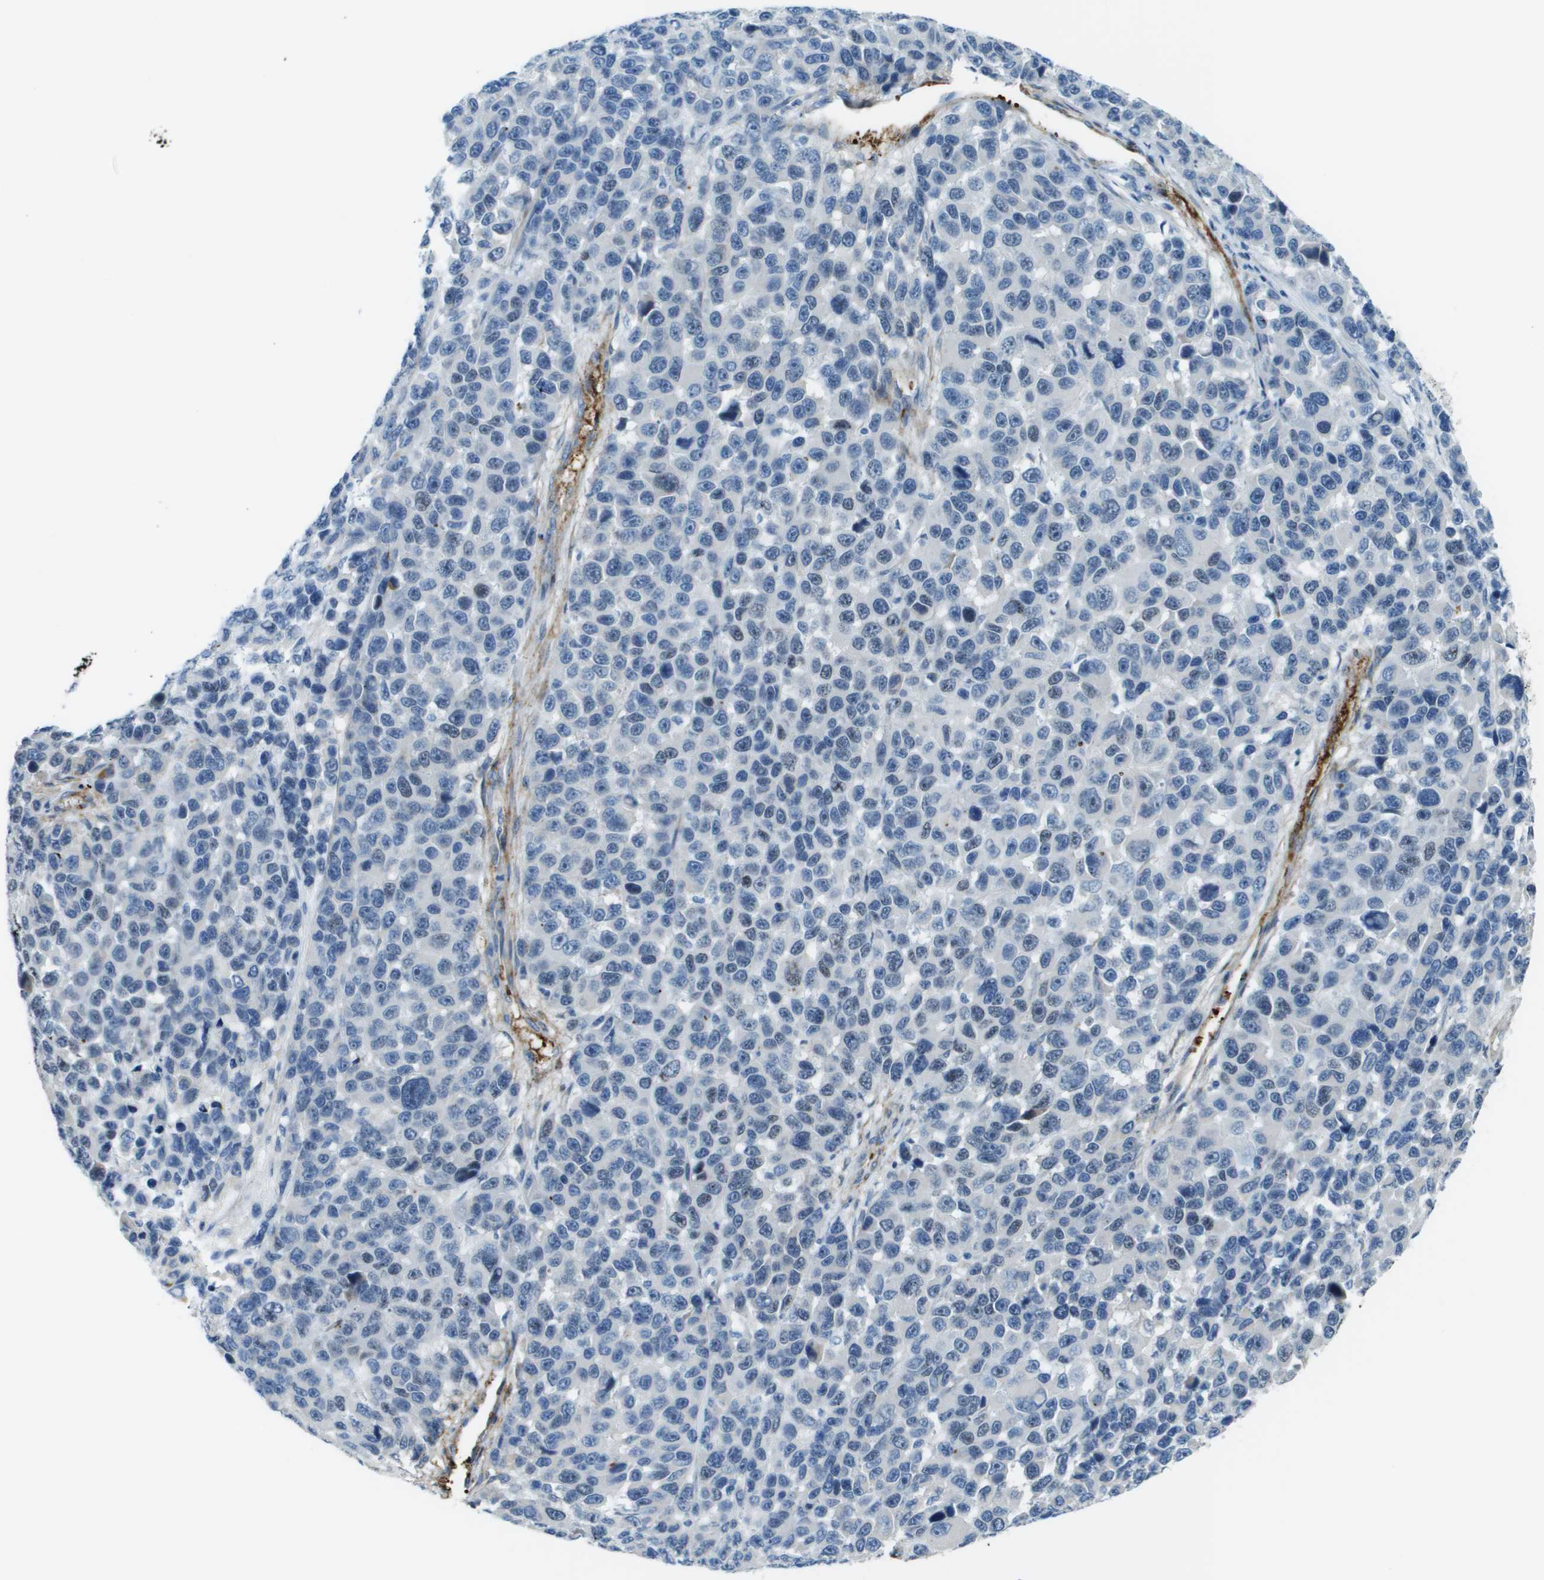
{"staining": {"intensity": "negative", "quantity": "none", "location": "none"}, "tissue": "melanoma", "cell_type": "Tumor cells", "image_type": "cancer", "snomed": [{"axis": "morphology", "description": "Malignant melanoma, NOS"}, {"axis": "topography", "description": "Skin"}], "caption": "Tumor cells are negative for protein expression in human malignant melanoma. (DAB immunohistochemistry visualized using brightfield microscopy, high magnification).", "gene": "SDC1", "patient": {"sex": "male", "age": 53}}